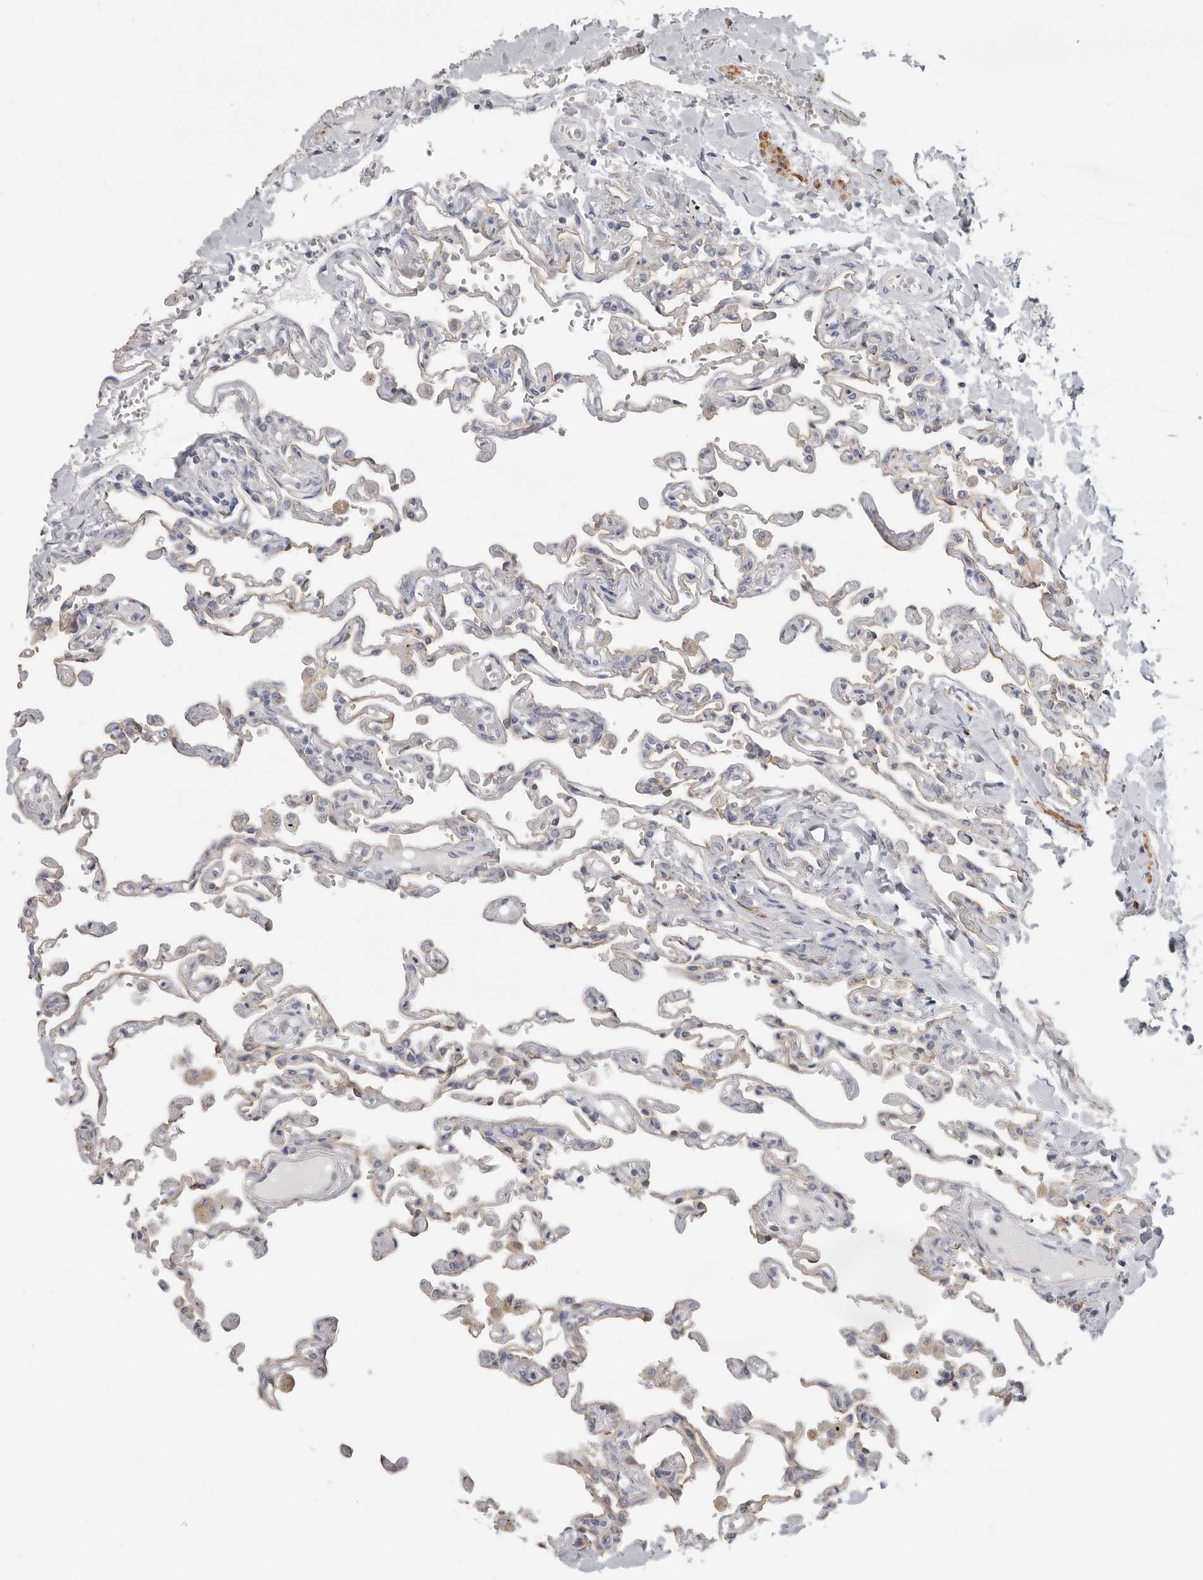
{"staining": {"intensity": "negative", "quantity": "none", "location": "none"}, "tissue": "lung", "cell_type": "Alveolar cells", "image_type": "normal", "snomed": [{"axis": "morphology", "description": "Normal tissue, NOS"}, {"axis": "topography", "description": "Lung"}], "caption": "A high-resolution image shows IHC staining of unremarkable lung, which shows no significant positivity in alveolar cells. (DAB (3,3'-diaminobenzidine) immunohistochemistry (IHC) with hematoxylin counter stain).", "gene": "UNK", "patient": {"sex": "male", "age": 21}}